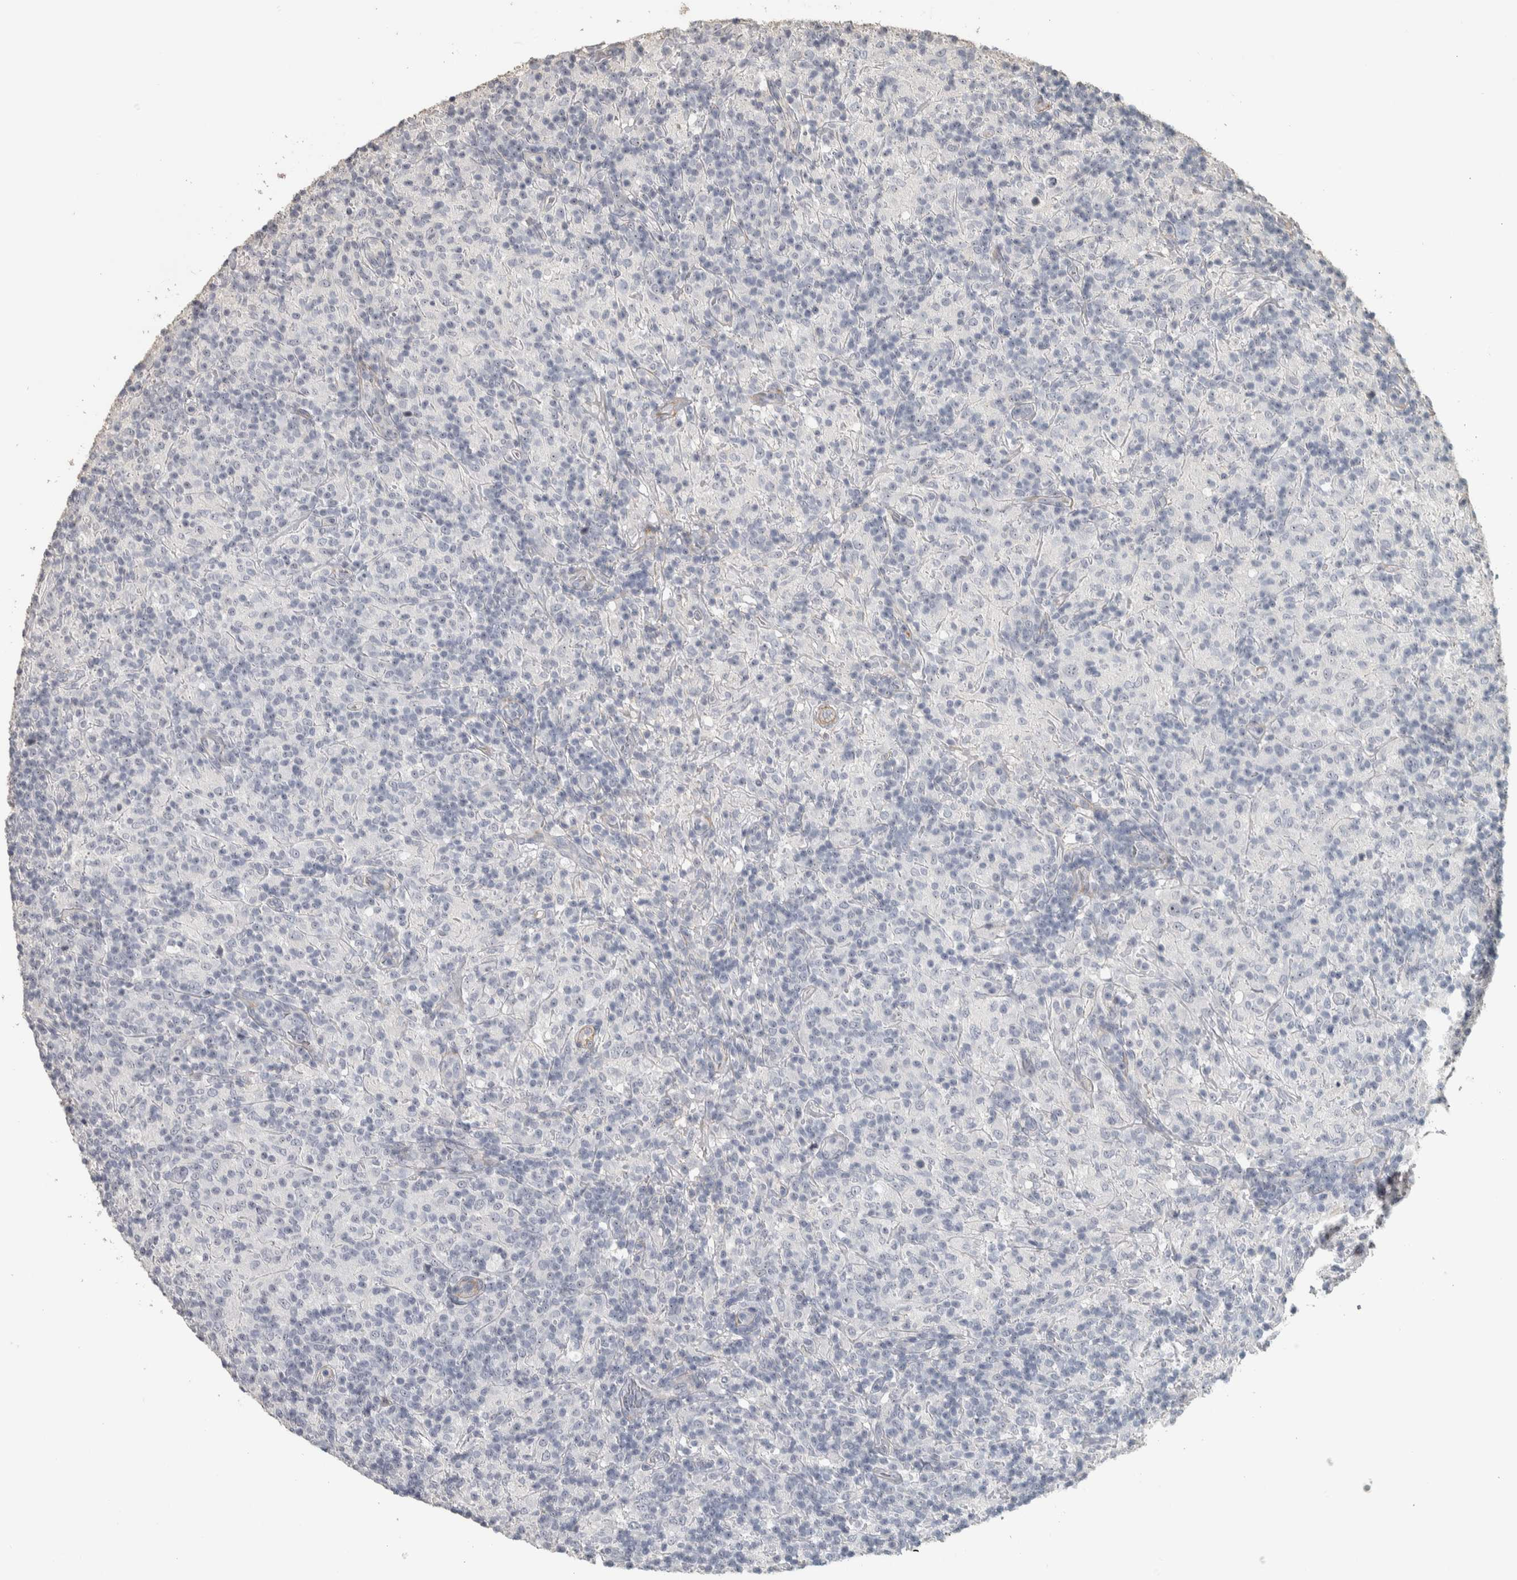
{"staining": {"intensity": "negative", "quantity": "none", "location": "none"}, "tissue": "lymphoma", "cell_type": "Tumor cells", "image_type": "cancer", "snomed": [{"axis": "morphology", "description": "Hodgkin's disease, NOS"}, {"axis": "topography", "description": "Lymph node"}], "caption": "Immunohistochemical staining of lymphoma shows no significant staining in tumor cells.", "gene": "DCAF10", "patient": {"sex": "male", "age": 70}}